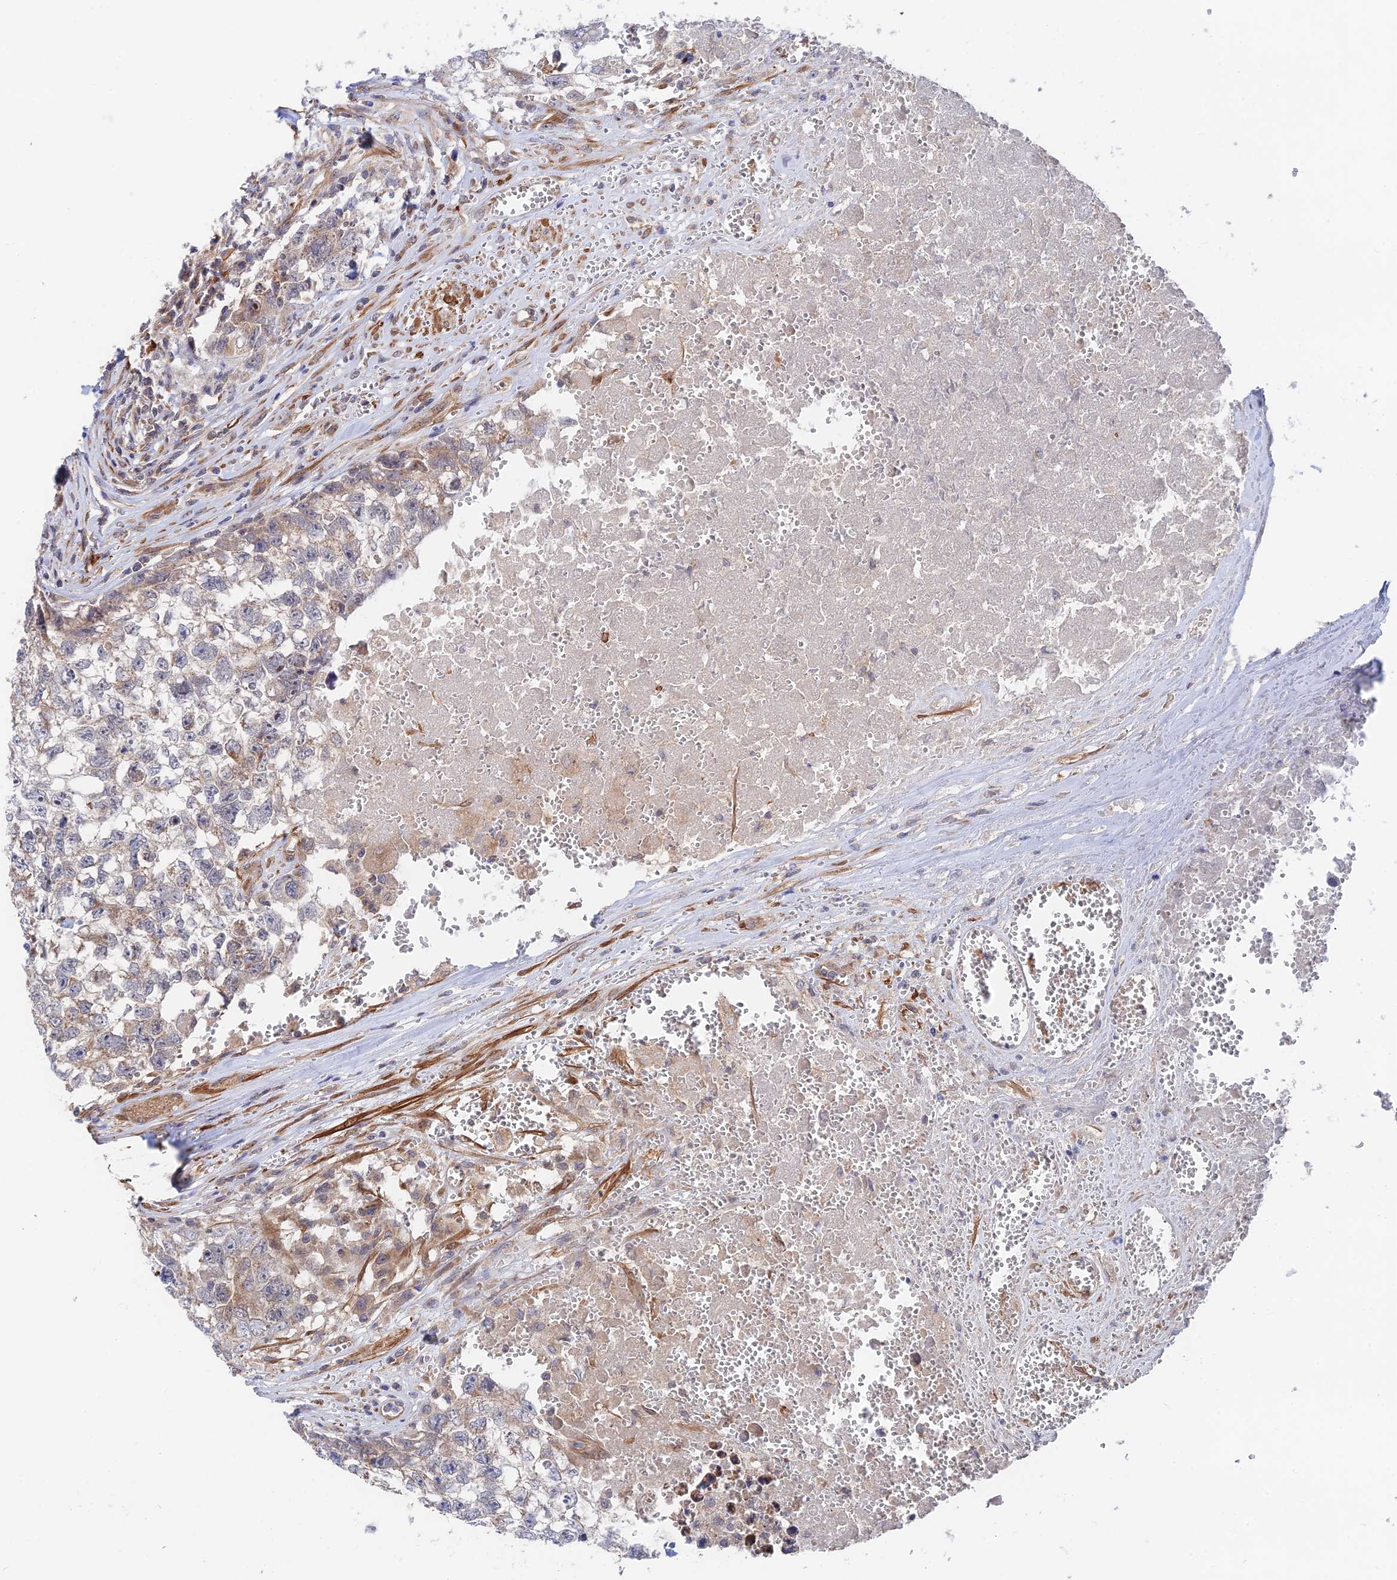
{"staining": {"intensity": "weak", "quantity": "<25%", "location": "cytoplasmic/membranous"}, "tissue": "testis cancer", "cell_type": "Tumor cells", "image_type": "cancer", "snomed": [{"axis": "morphology", "description": "Seminoma, NOS"}, {"axis": "morphology", "description": "Carcinoma, Embryonal, NOS"}, {"axis": "topography", "description": "Testis"}], "caption": "High power microscopy histopathology image of an immunohistochemistry (IHC) histopathology image of testis cancer (seminoma), revealing no significant positivity in tumor cells. (DAB (3,3'-diaminobenzidine) immunohistochemistry (IHC) with hematoxylin counter stain).", "gene": "ZNF320", "patient": {"sex": "male", "age": 29}}